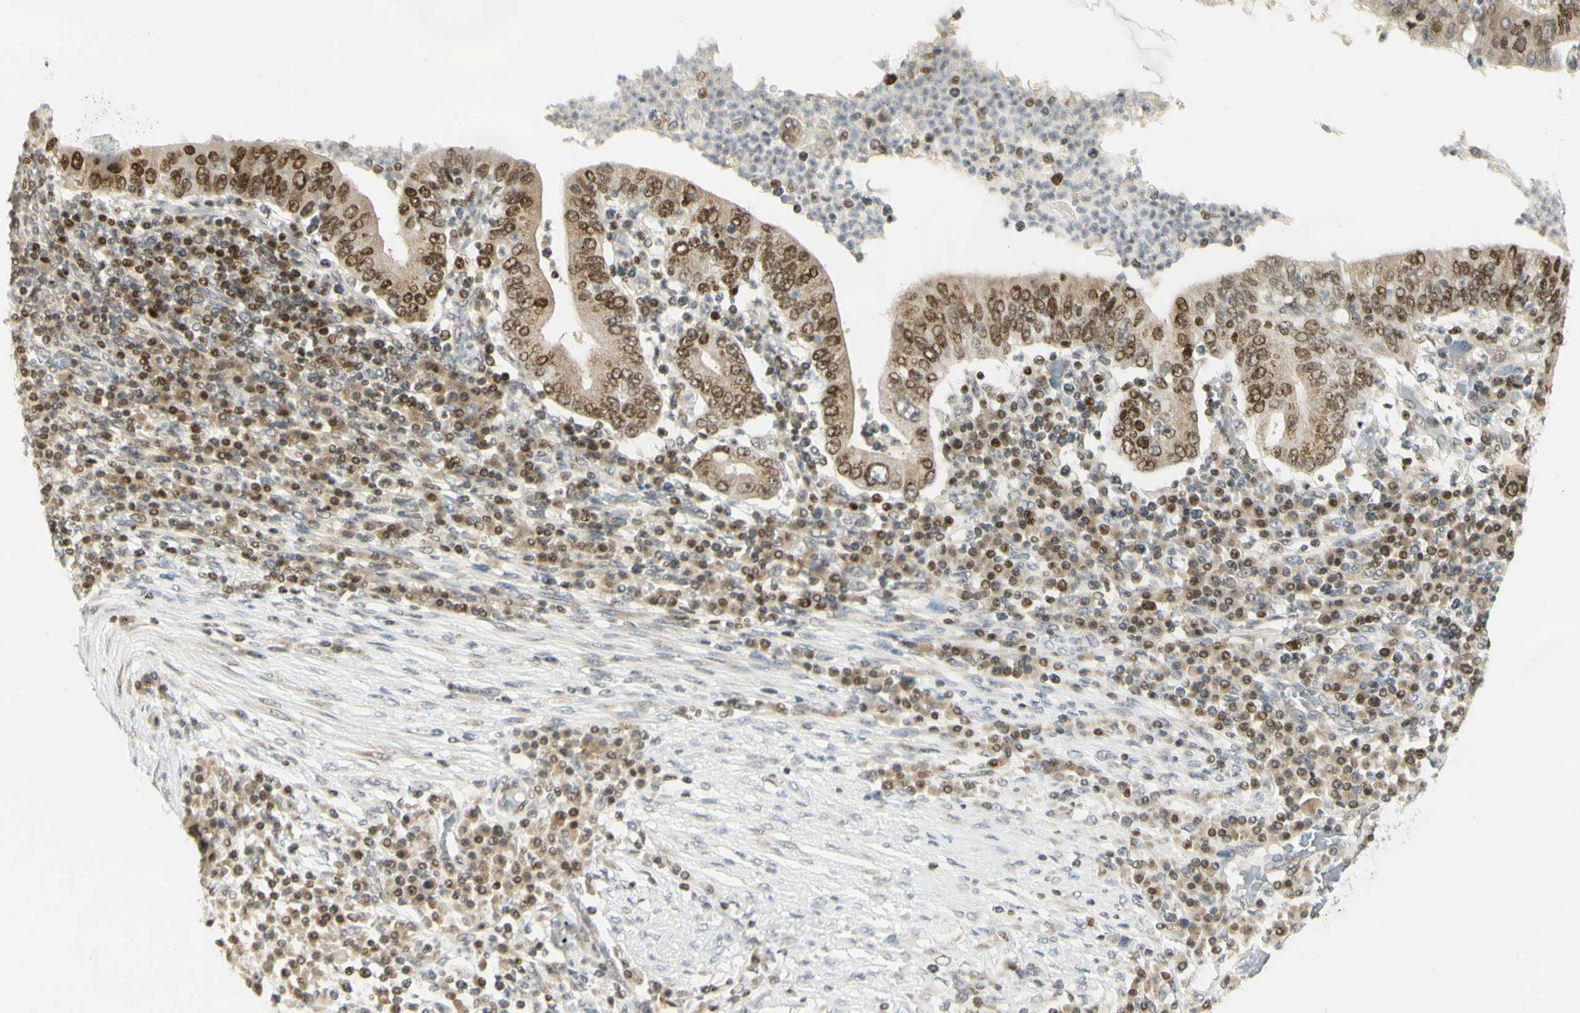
{"staining": {"intensity": "moderate", "quantity": ">75%", "location": "cytoplasmic/membranous,nuclear"}, "tissue": "stomach cancer", "cell_type": "Tumor cells", "image_type": "cancer", "snomed": [{"axis": "morphology", "description": "Normal tissue, NOS"}, {"axis": "morphology", "description": "Adenocarcinoma, NOS"}, {"axis": "topography", "description": "Esophagus"}, {"axis": "topography", "description": "Stomach, upper"}, {"axis": "topography", "description": "Peripheral nerve tissue"}], "caption": "A histopathology image of human stomach cancer (adenocarcinoma) stained for a protein demonstrates moderate cytoplasmic/membranous and nuclear brown staining in tumor cells. (DAB (3,3'-diaminobenzidine) IHC with brightfield microscopy, high magnification).", "gene": "KIF11", "patient": {"sex": "male", "age": 62}}